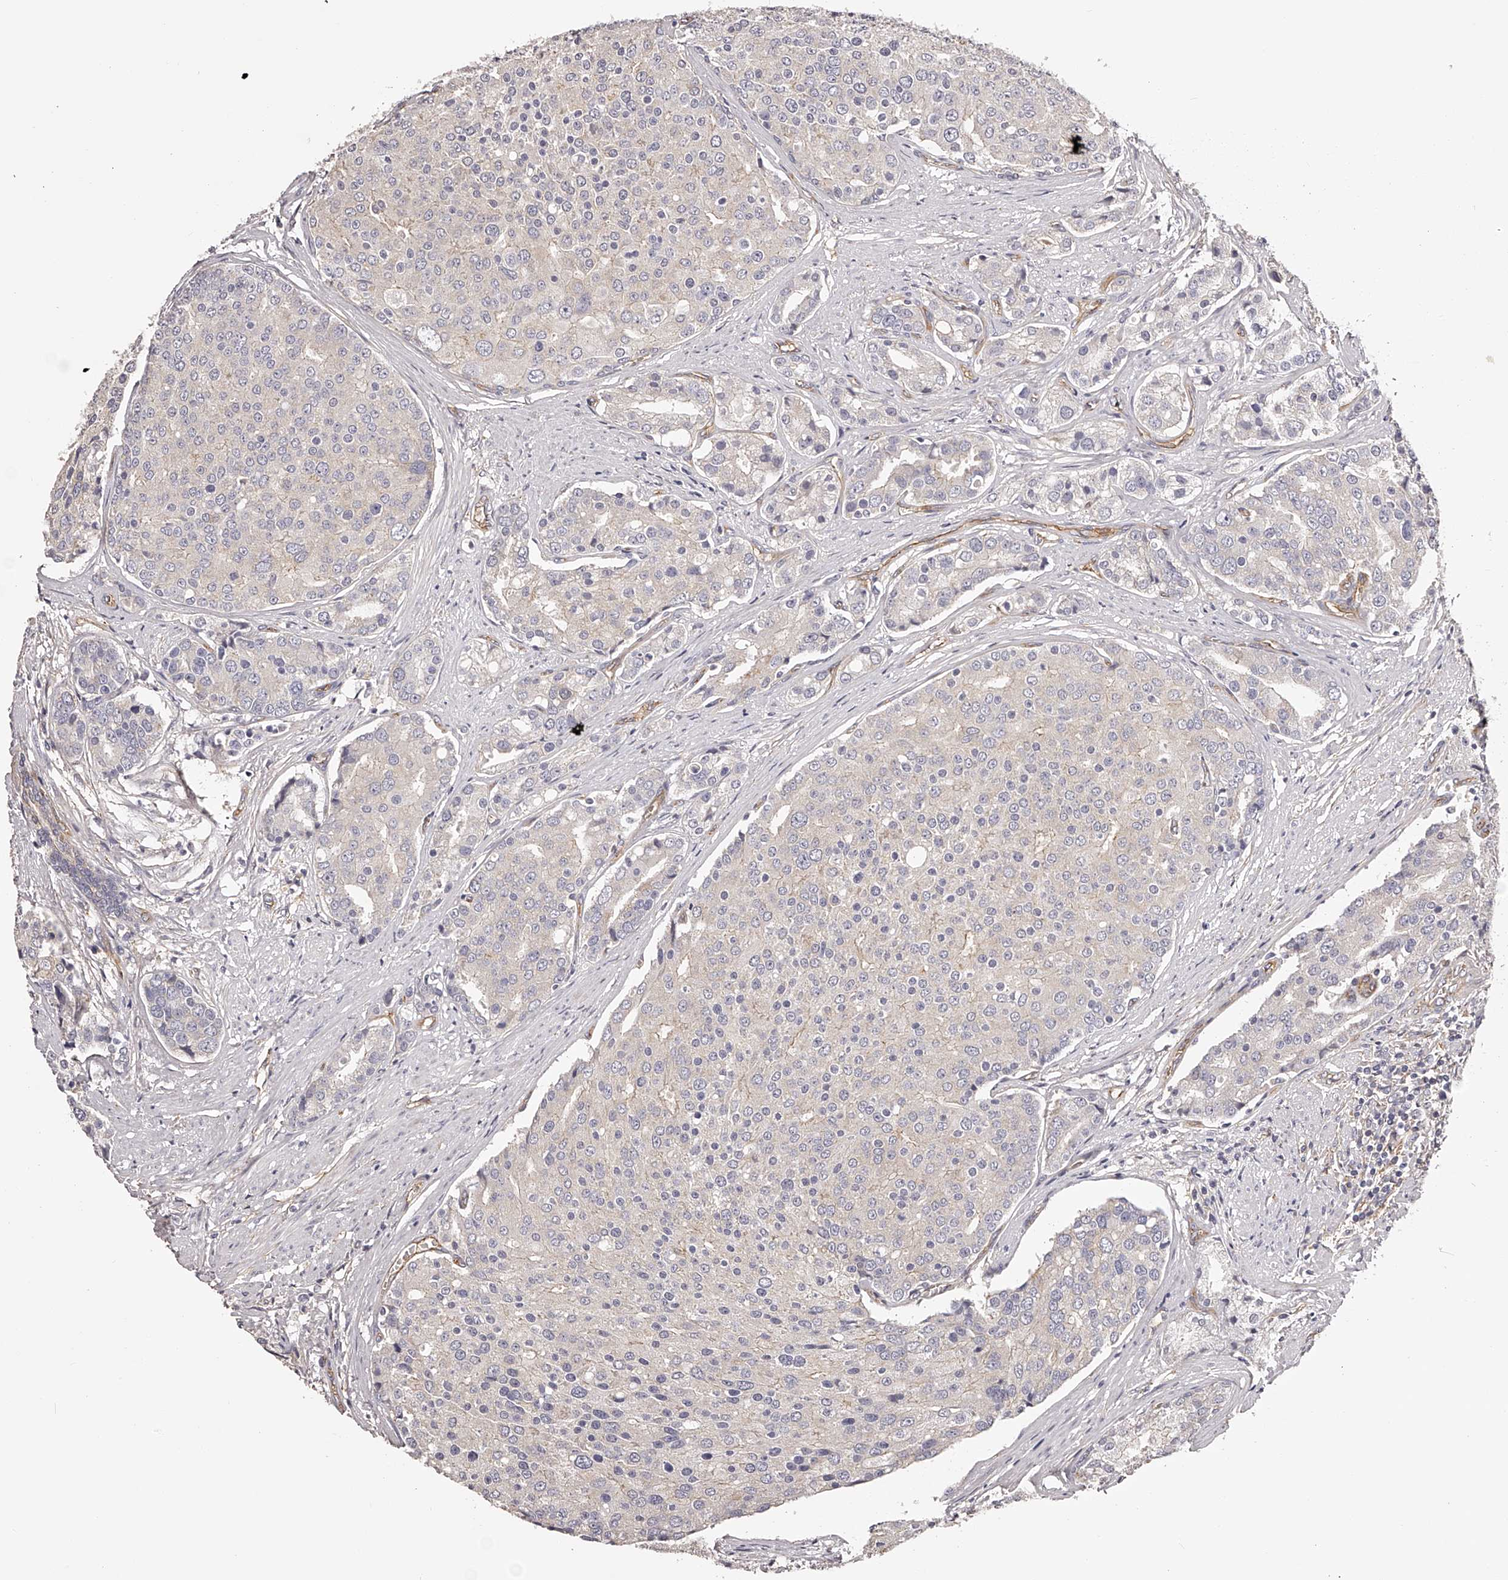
{"staining": {"intensity": "negative", "quantity": "none", "location": "none"}, "tissue": "prostate cancer", "cell_type": "Tumor cells", "image_type": "cancer", "snomed": [{"axis": "morphology", "description": "Adenocarcinoma, High grade"}, {"axis": "topography", "description": "Prostate"}], "caption": "A high-resolution image shows immunohistochemistry staining of prostate cancer (adenocarcinoma (high-grade)), which demonstrates no significant expression in tumor cells. (DAB (3,3'-diaminobenzidine) immunohistochemistry (IHC) visualized using brightfield microscopy, high magnification).", "gene": "LTV1", "patient": {"sex": "male", "age": 50}}